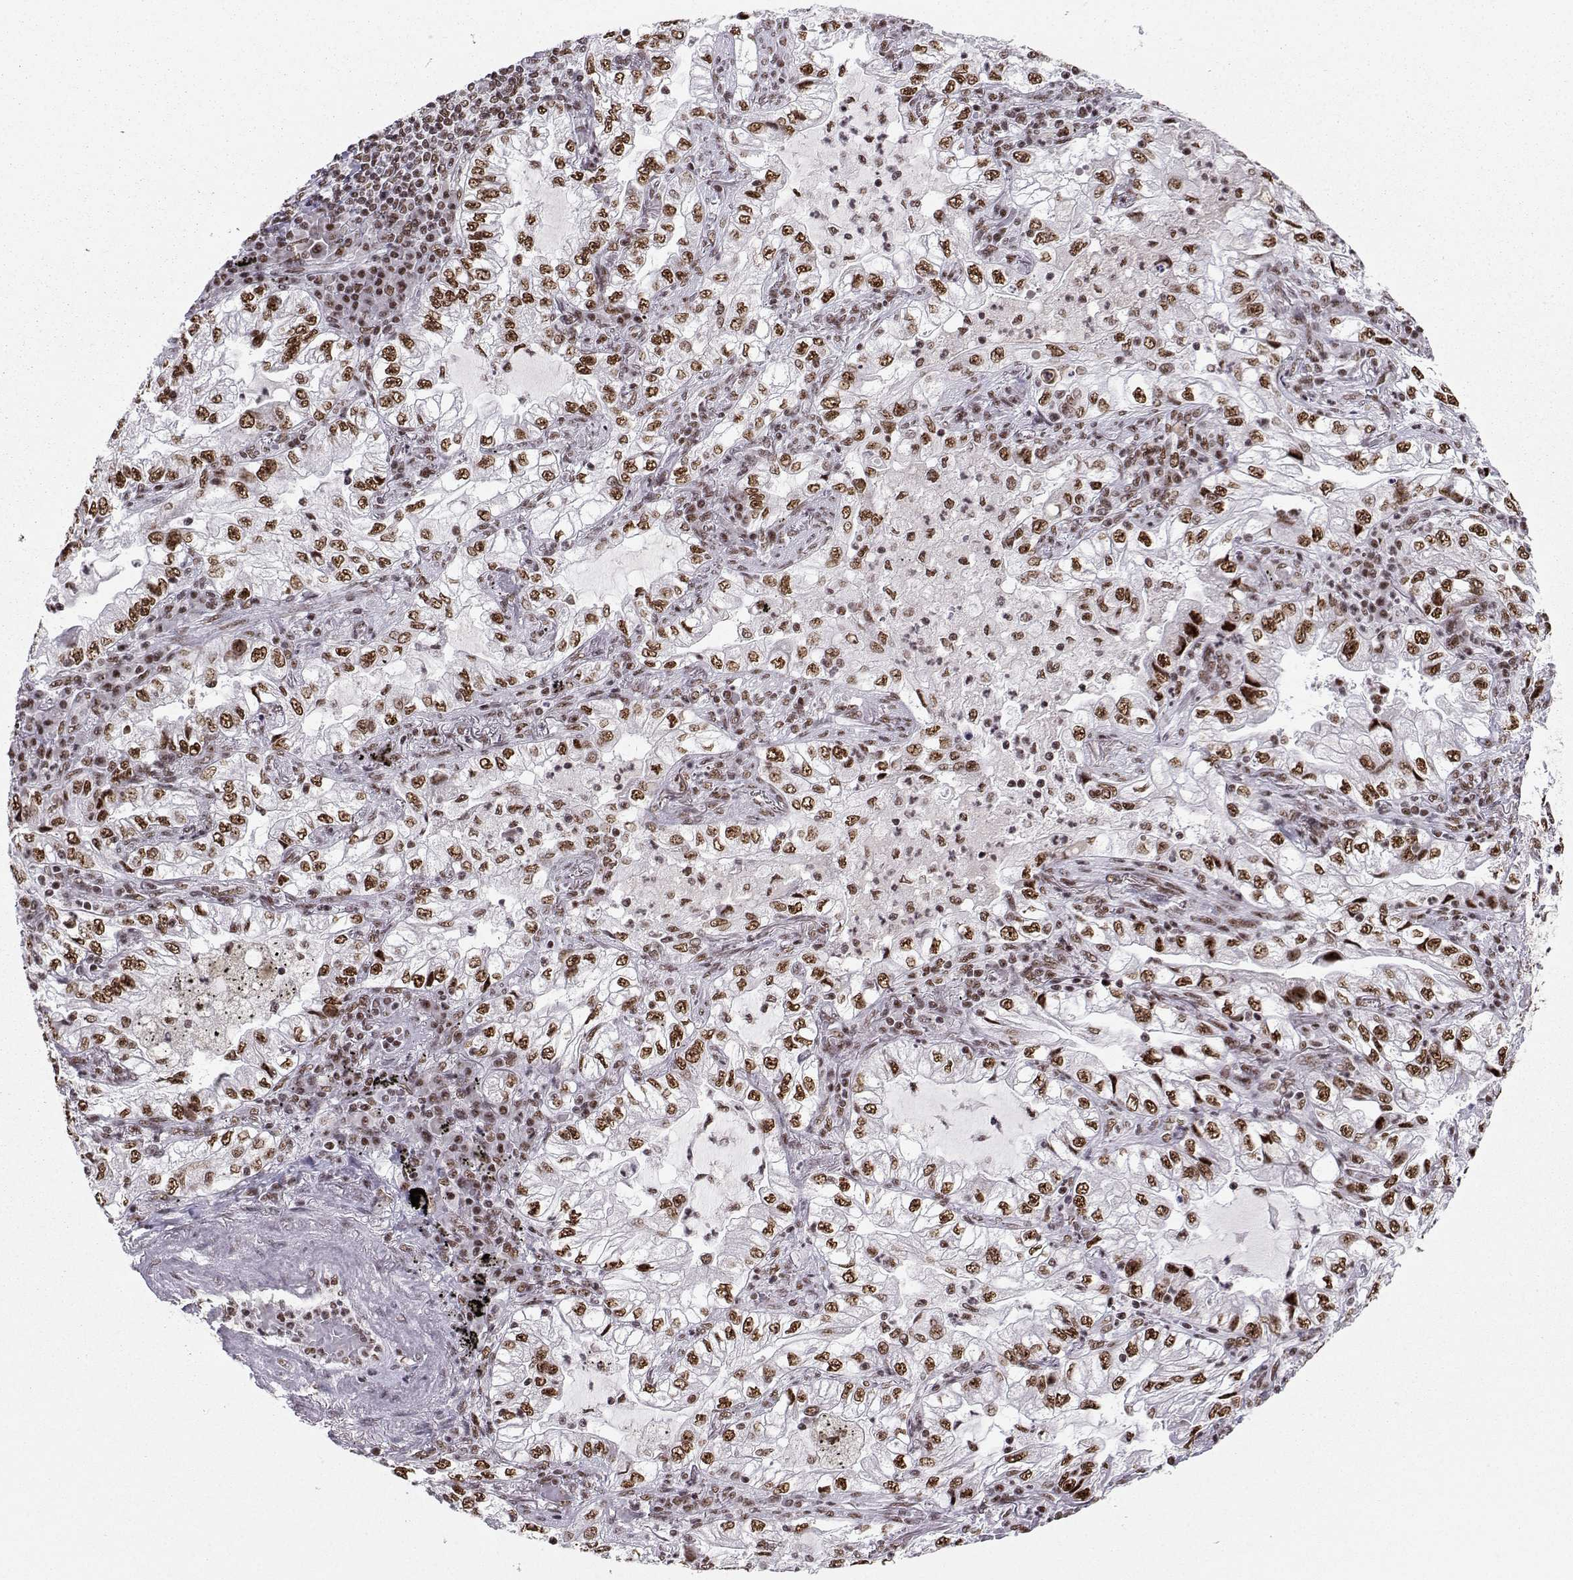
{"staining": {"intensity": "moderate", "quantity": "25%-75%", "location": "nuclear"}, "tissue": "lung cancer", "cell_type": "Tumor cells", "image_type": "cancer", "snomed": [{"axis": "morphology", "description": "Adenocarcinoma, NOS"}, {"axis": "topography", "description": "Lung"}], "caption": "Immunohistochemistry (IHC) (DAB (3,3'-diaminobenzidine)) staining of lung cancer (adenocarcinoma) exhibits moderate nuclear protein expression in about 25%-75% of tumor cells. (Stains: DAB in brown, nuclei in blue, Microscopy: brightfield microscopy at high magnification).", "gene": "SNRPB2", "patient": {"sex": "female", "age": 73}}